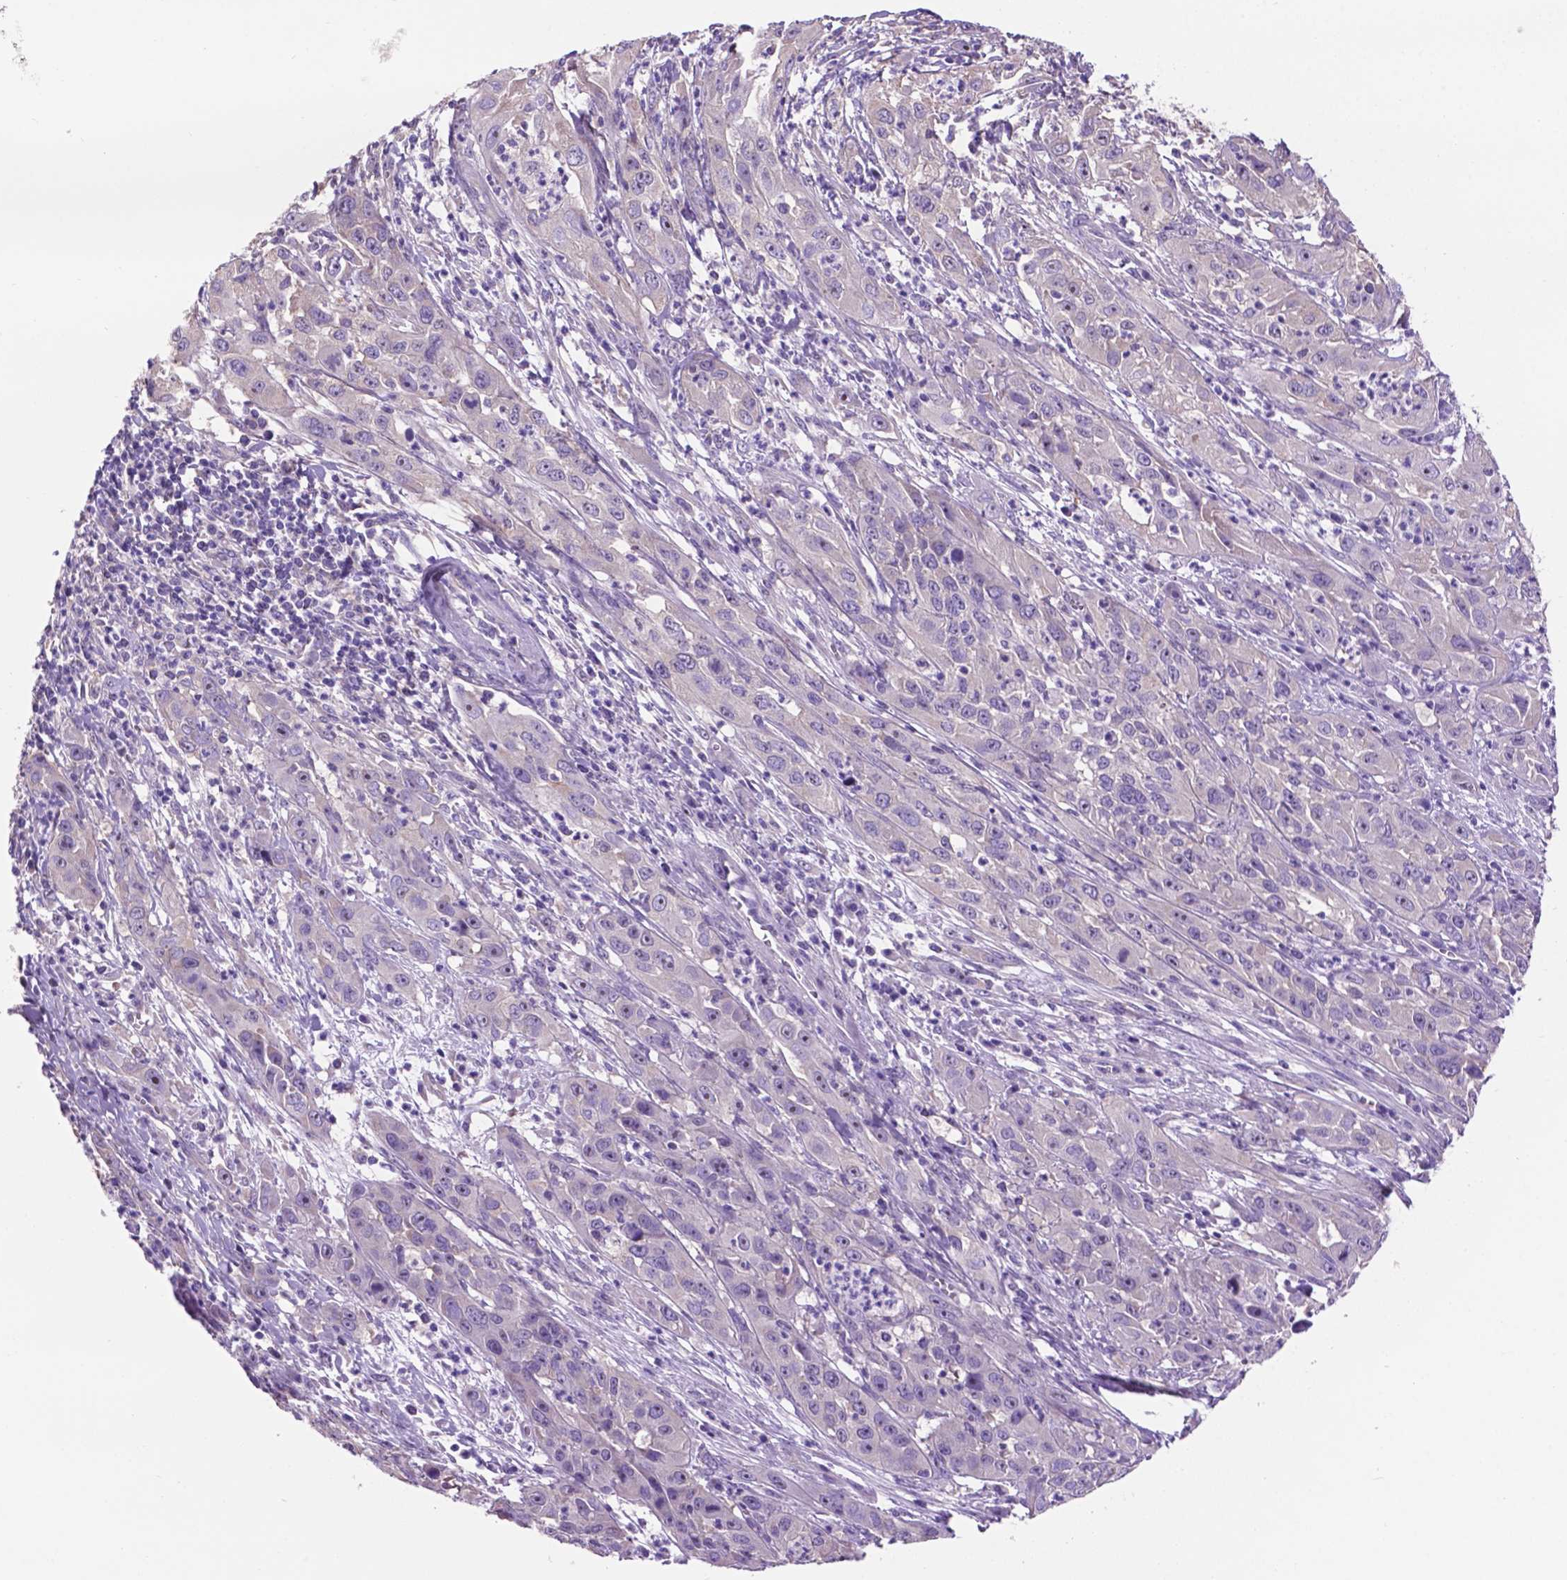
{"staining": {"intensity": "negative", "quantity": "none", "location": "none"}, "tissue": "cervical cancer", "cell_type": "Tumor cells", "image_type": "cancer", "snomed": [{"axis": "morphology", "description": "Squamous cell carcinoma, NOS"}, {"axis": "topography", "description": "Cervix"}], "caption": "This image is of cervical squamous cell carcinoma stained with immunohistochemistry to label a protein in brown with the nuclei are counter-stained blue. There is no positivity in tumor cells.", "gene": "SPDYA", "patient": {"sex": "female", "age": 32}}